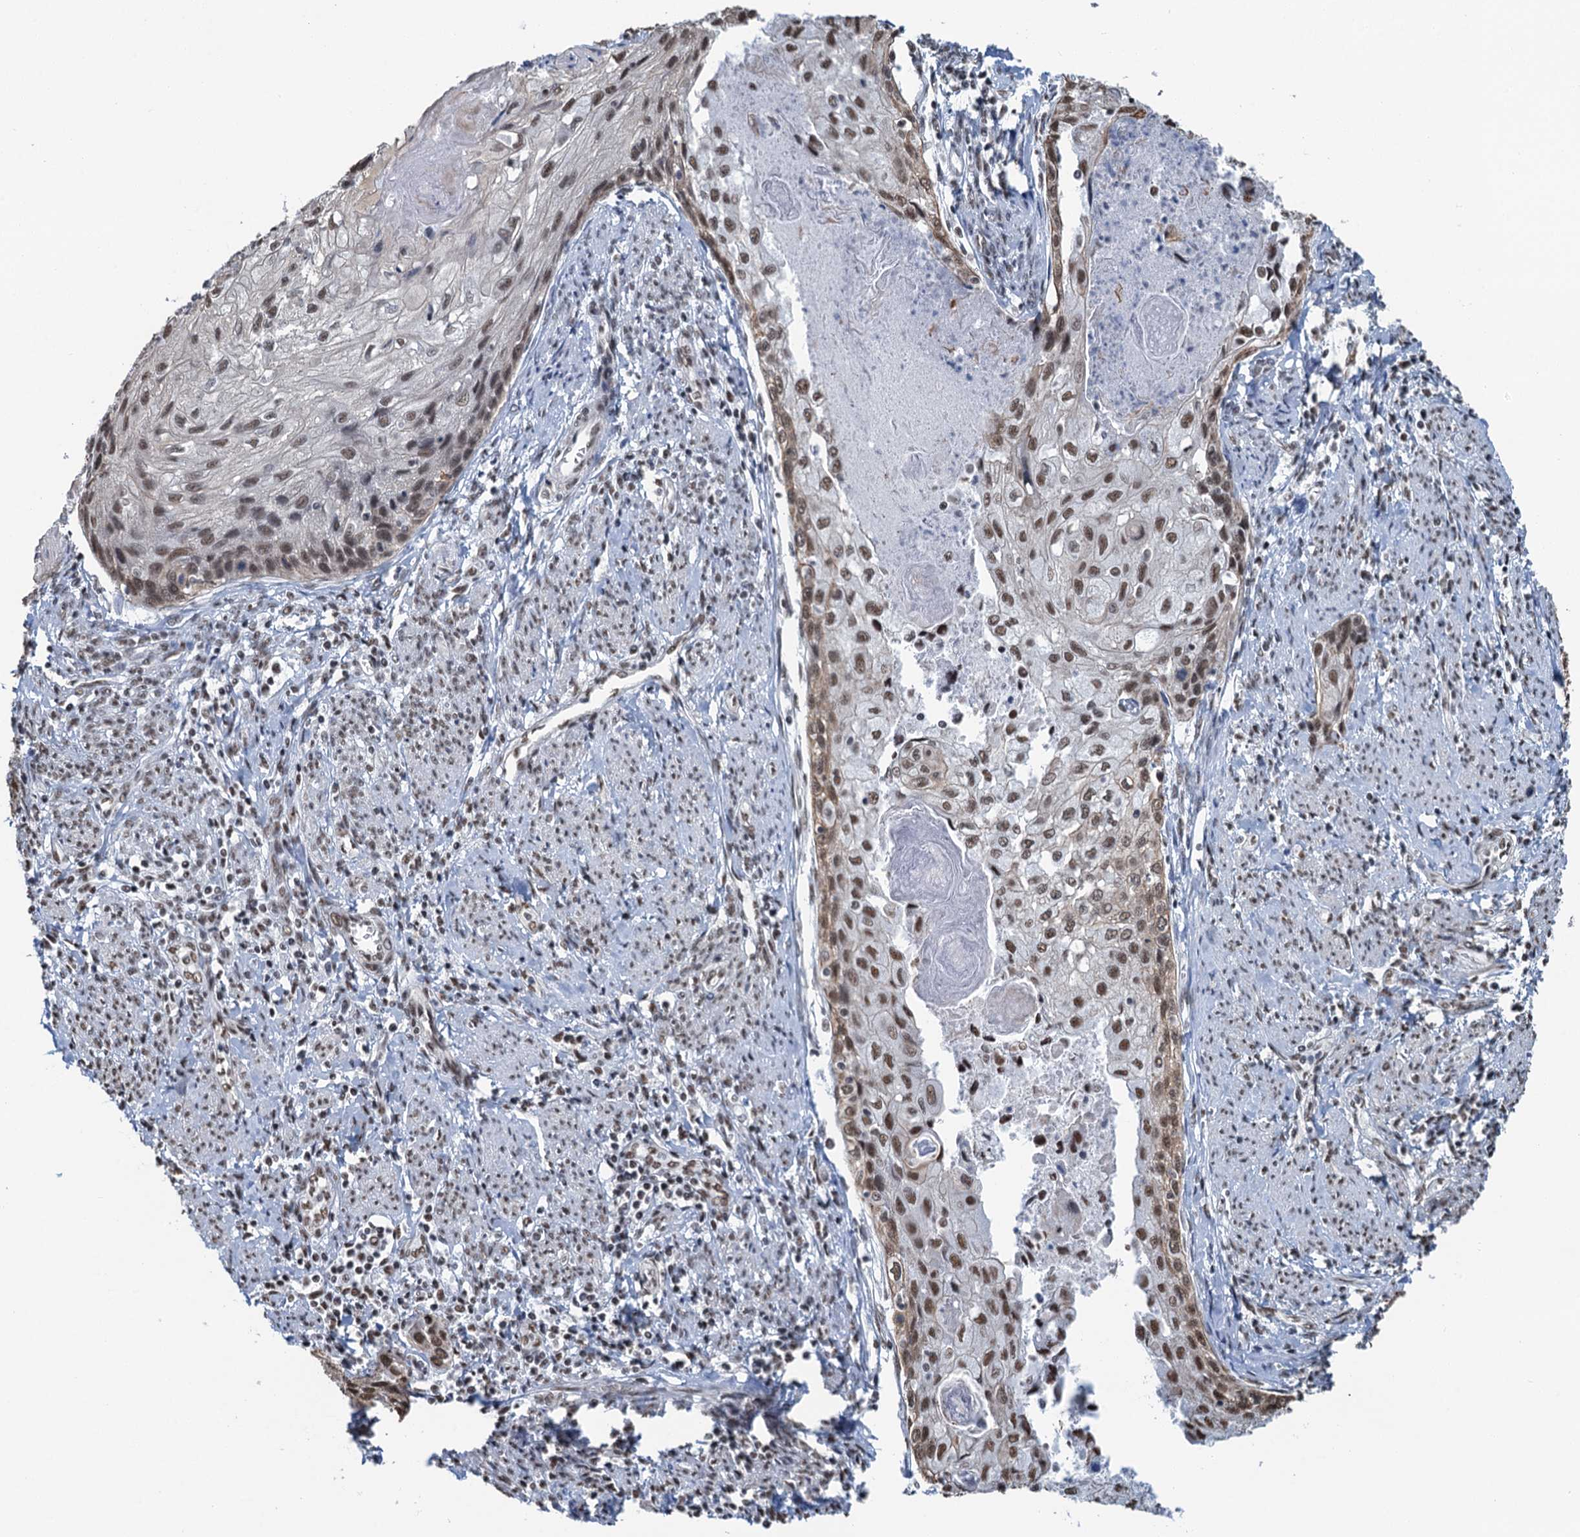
{"staining": {"intensity": "moderate", "quantity": "25%-75%", "location": "nuclear"}, "tissue": "cervical cancer", "cell_type": "Tumor cells", "image_type": "cancer", "snomed": [{"axis": "morphology", "description": "Squamous cell carcinoma, NOS"}, {"axis": "topography", "description": "Cervix"}], "caption": "Protein expression analysis of human cervical cancer (squamous cell carcinoma) reveals moderate nuclear staining in approximately 25%-75% of tumor cells. Using DAB (brown) and hematoxylin (blue) stains, captured at high magnification using brightfield microscopy.", "gene": "ZNF609", "patient": {"sex": "female", "age": 67}}